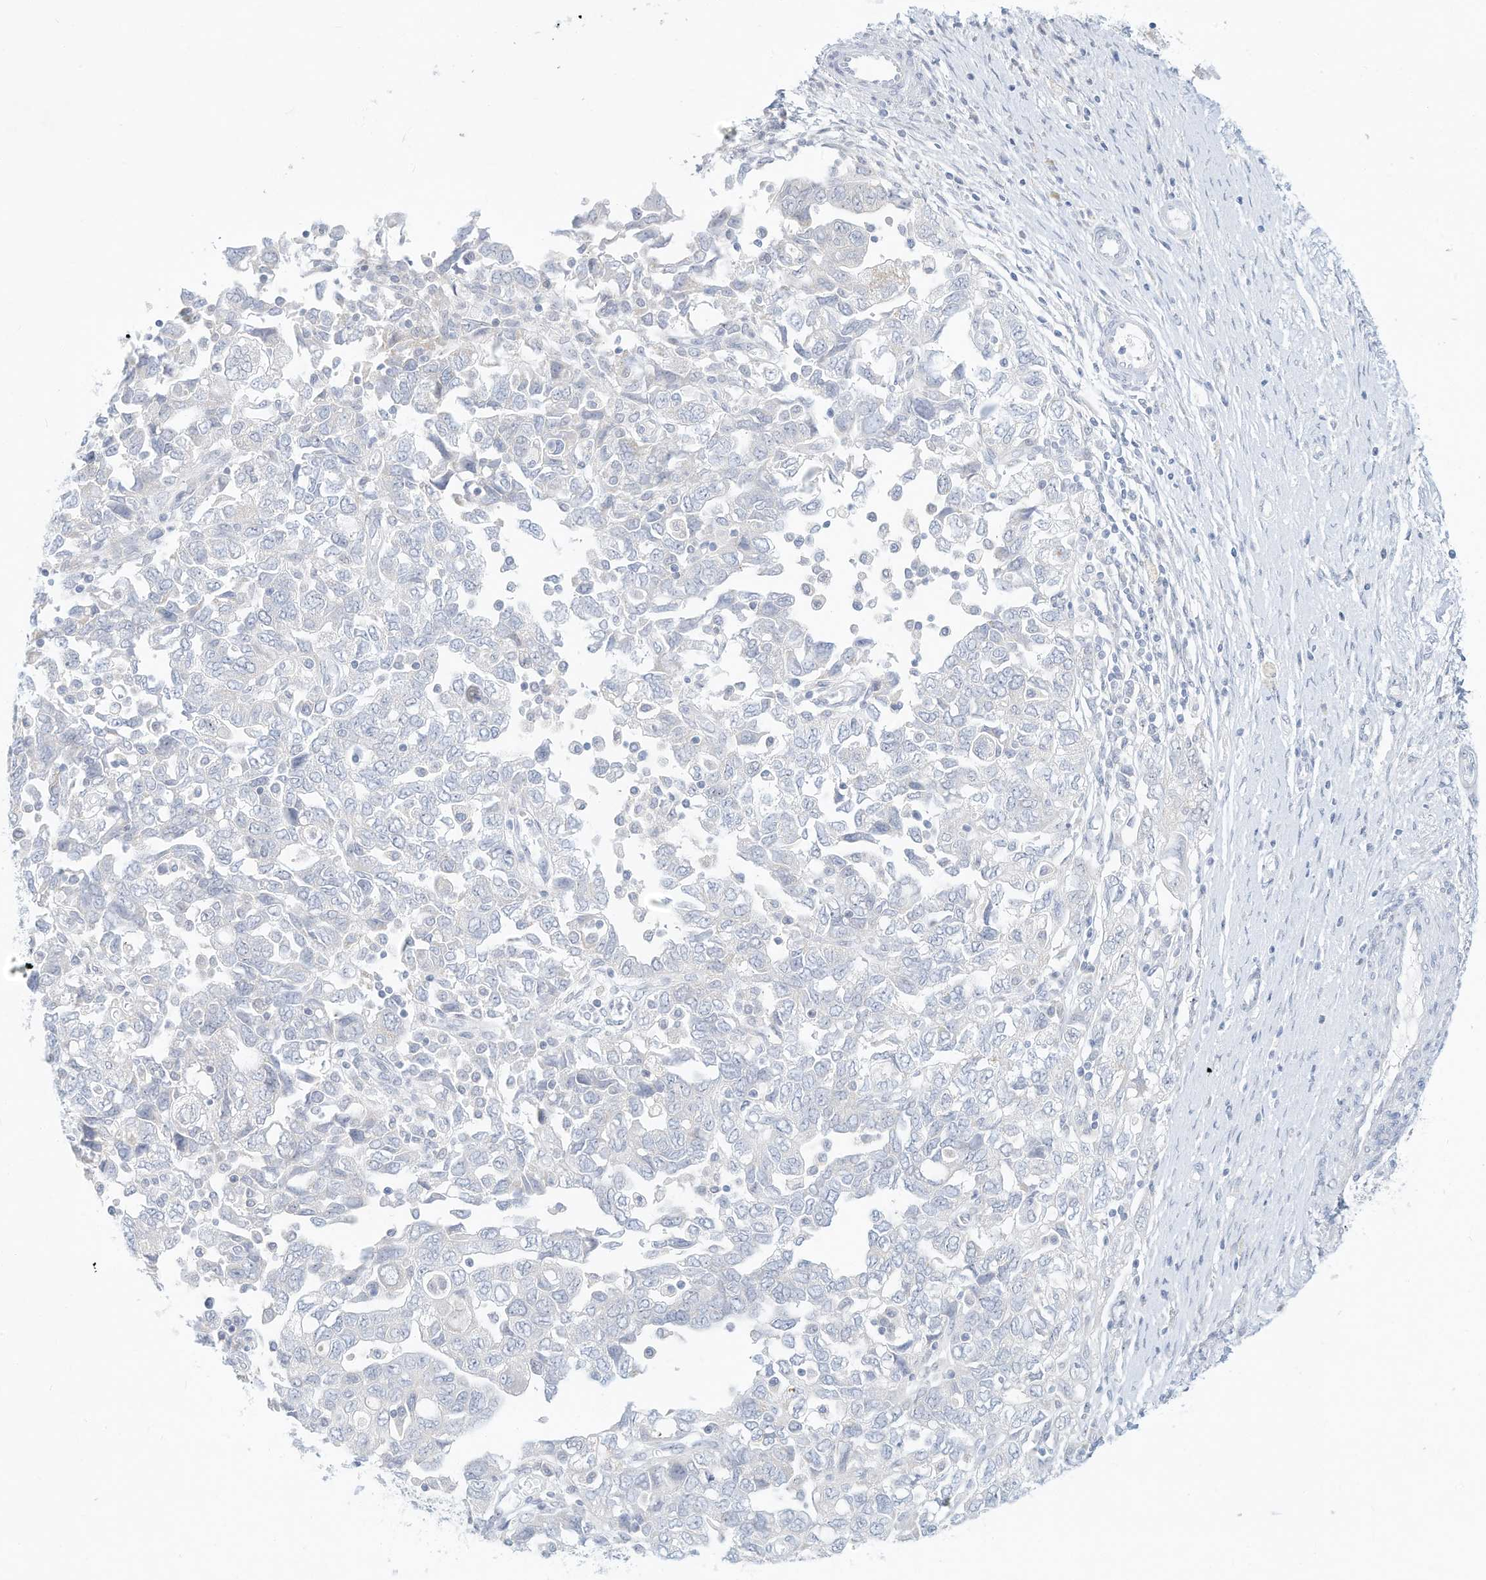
{"staining": {"intensity": "negative", "quantity": "none", "location": "none"}, "tissue": "ovarian cancer", "cell_type": "Tumor cells", "image_type": "cancer", "snomed": [{"axis": "morphology", "description": "Carcinoma, NOS"}, {"axis": "morphology", "description": "Cystadenocarcinoma, serous, NOS"}, {"axis": "topography", "description": "Ovary"}], "caption": "Immunohistochemical staining of ovarian cancer displays no significant staining in tumor cells. (DAB IHC, high magnification).", "gene": "PAK6", "patient": {"sex": "female", "age": 69}}